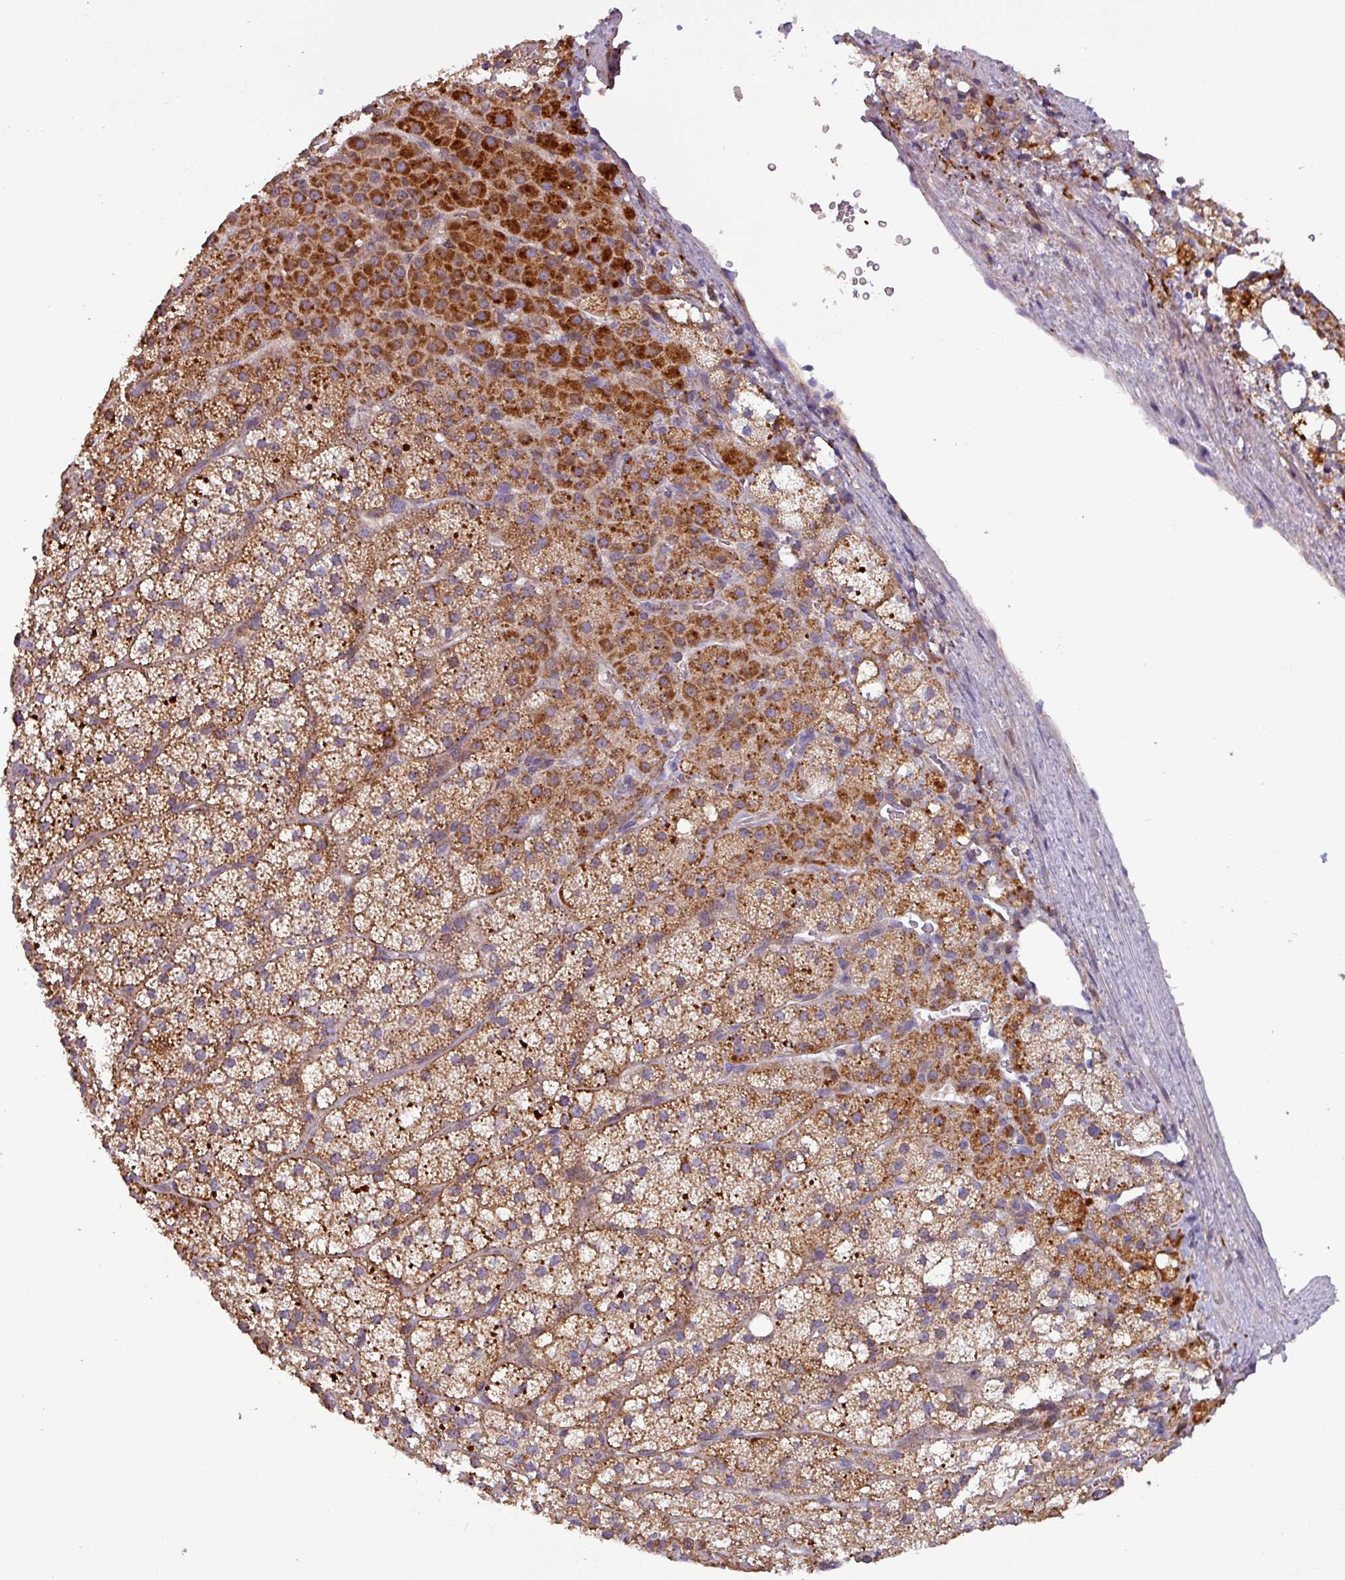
{"staining": {"intensity": "strong", "quantity": ">75%", "location": "cytoplasmic/membranous"}, "tissue": "adrenal gland", "cell_type": "Glandular cells", "image_type": "normal", "snomed": [{"axis": "morphology", "description": "Normal tissue, NOS"}, {"axis": "topography", "description": "Adrenal gland"}], "caption": "Immunohistochemistry histopathology image of unremarkable adrenal gland stained for a protein (brown), which displays high levels of strong cytoplasmic/membranous expression in about >75% of glandular cells.", "gene": "PNMA6A", "patient": {"sex": "male", "age": 53}}